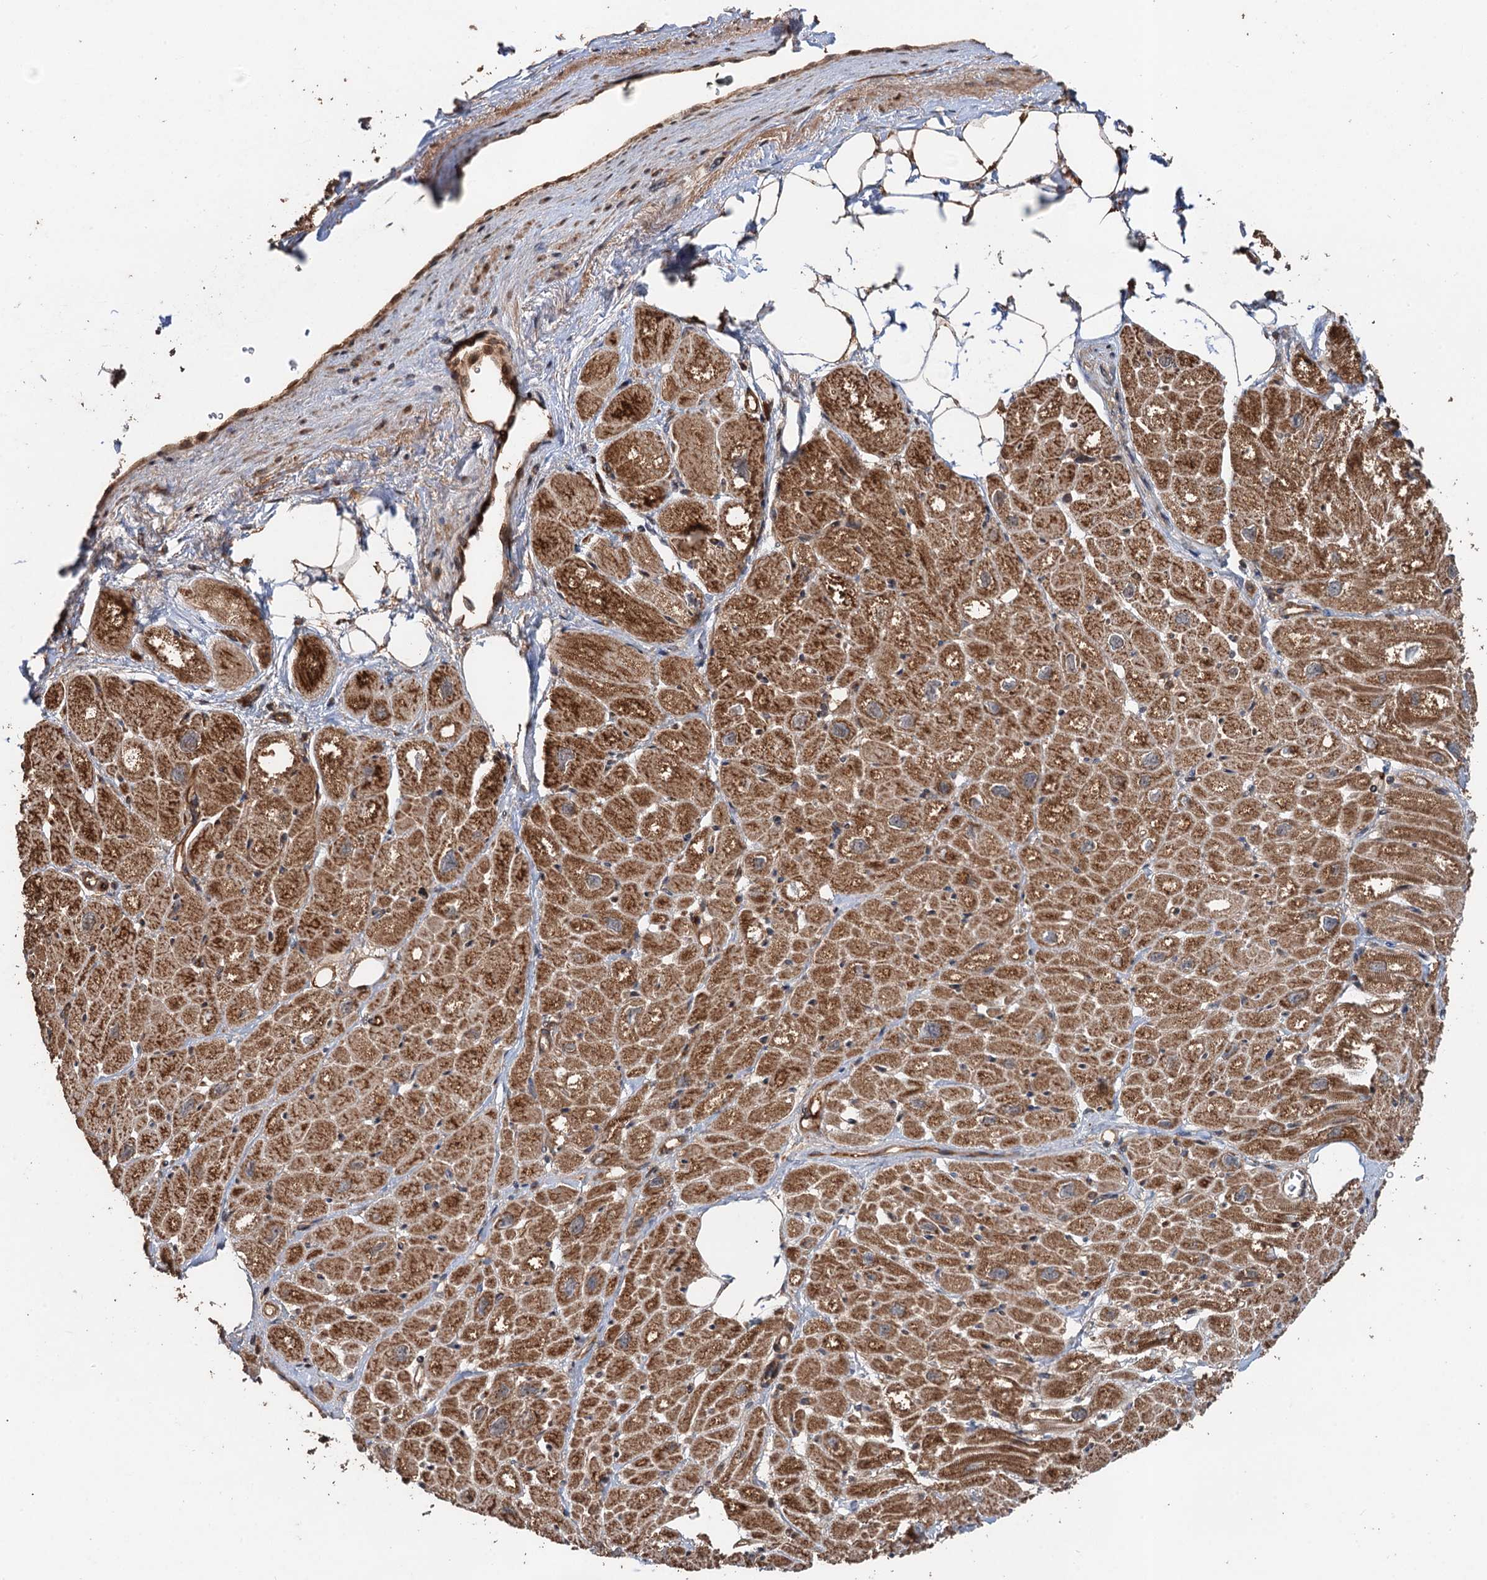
{"staining": {"intensity": "strong", "quantity": ">75%", "location": "cytoplasmic/membranous"}, "tissue": "heart muscle", "cell_type": "Cardiomyocytes", "image_type": "normal", "snomed": [{"axis": "morphology", "description": "Normal tissue, NOS"}, {"axis": "topography", "description": "Heart"}], "caption": "Protein expression analysis of unremarkable heart muscle displays strong cytoplasmic/membranous positivity in approximately >75% of cardiomyocytes.", "gene": "DEXI", "patient": {"sex": "male", "age": 50}}